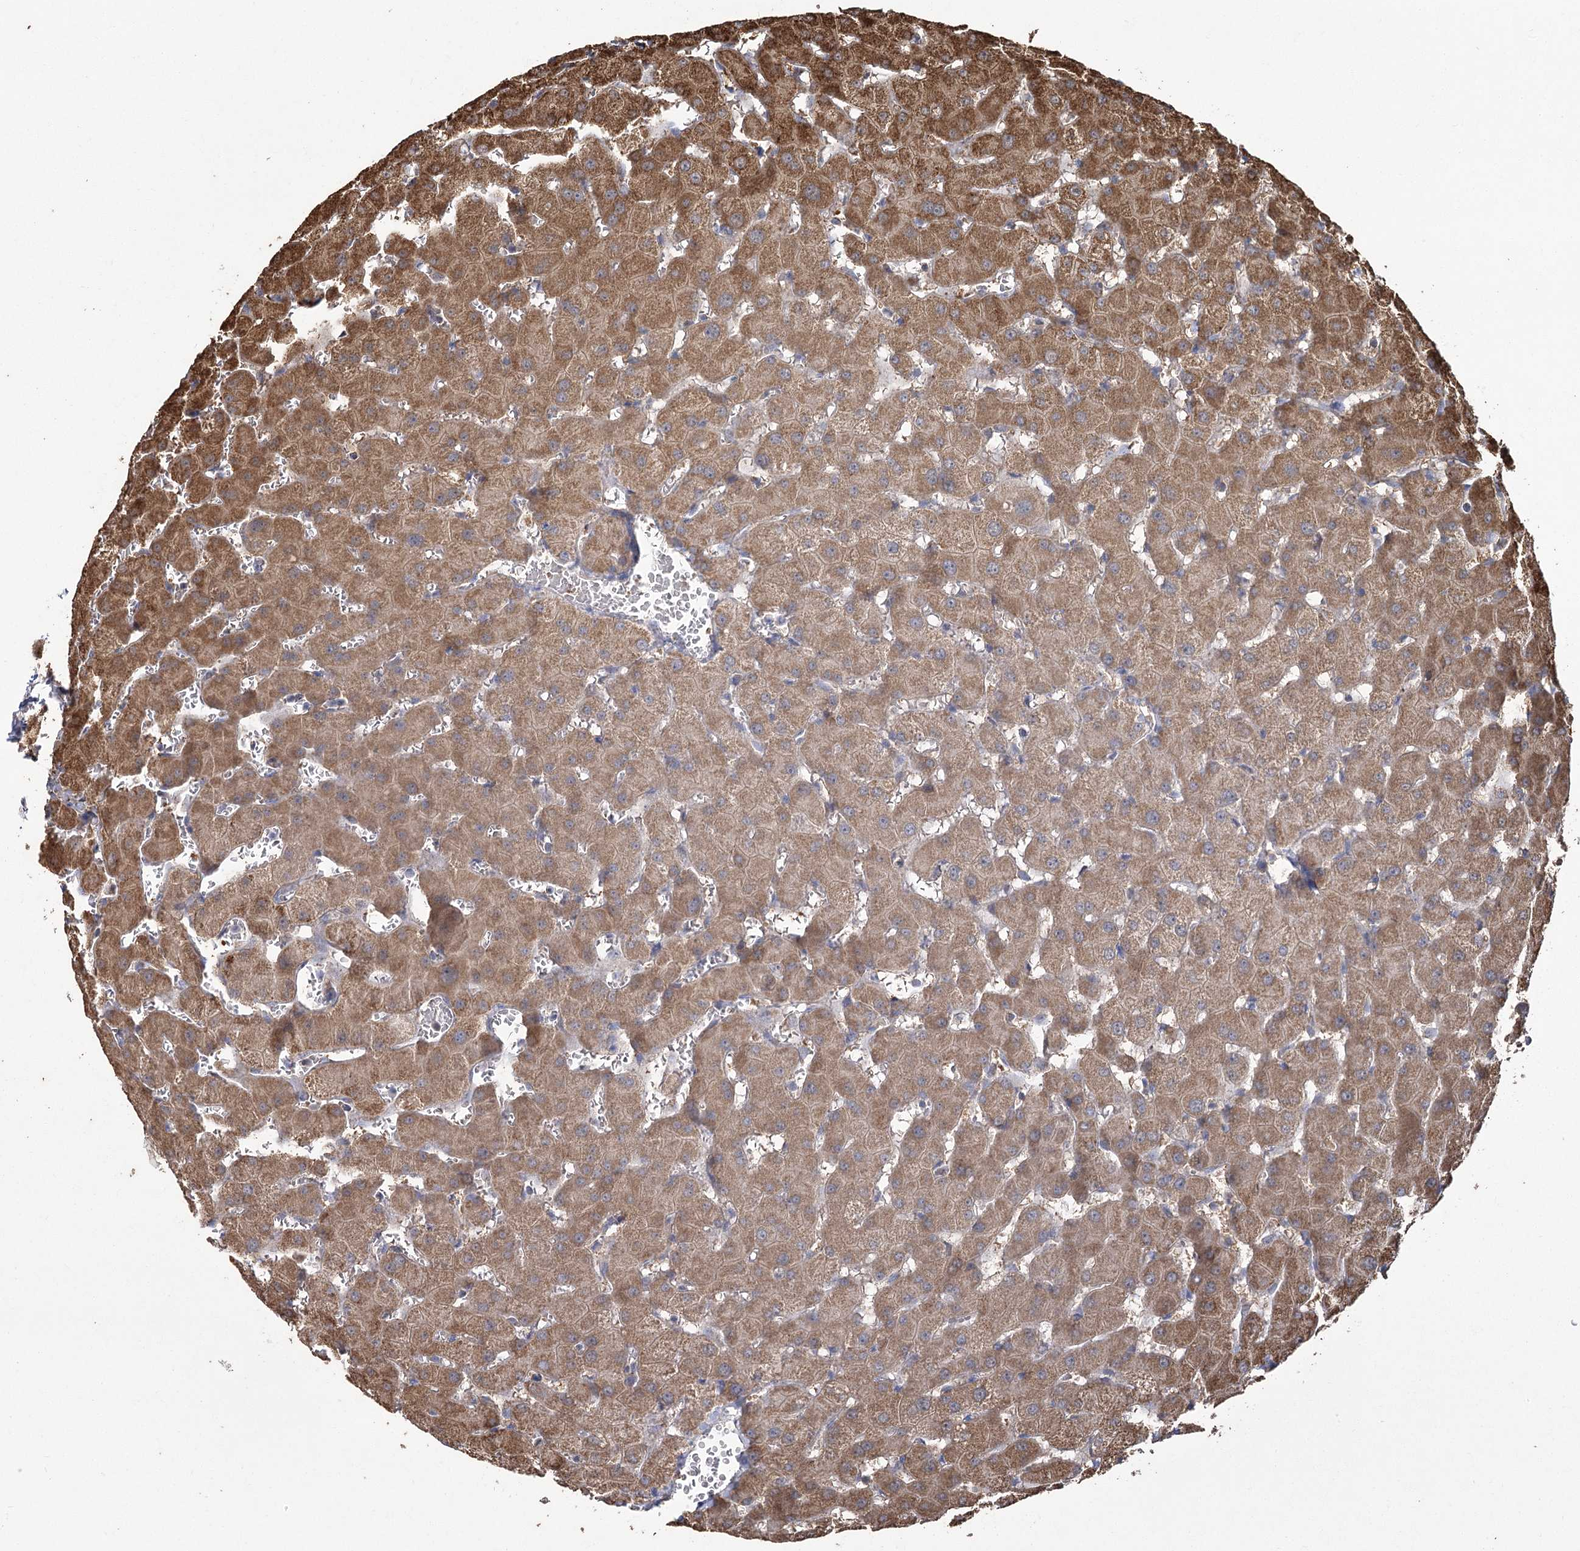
{"staining": {"intensity": "moderate", "quantity": ">75%", "location": "cytoplasmic/membranous"}, "tissue": "liver", "cell_type": "Cholangiocytes", "image_type": "normal", "snomed": [{"axis": "morphology", "description": "Normal tissue, NOS"}, {"axis": "topography", "description": "Liver"}], "caption": "Cholangiocytes display medium levels of moderate cytoplasmic/membranous expression in about >75% of cells in unremarkable liver. (DAB IHC, brown staining for protein, blue staining for nuclei).", "gene": "RANBP3L", "patient": {"sex": "female", "age": 63}}